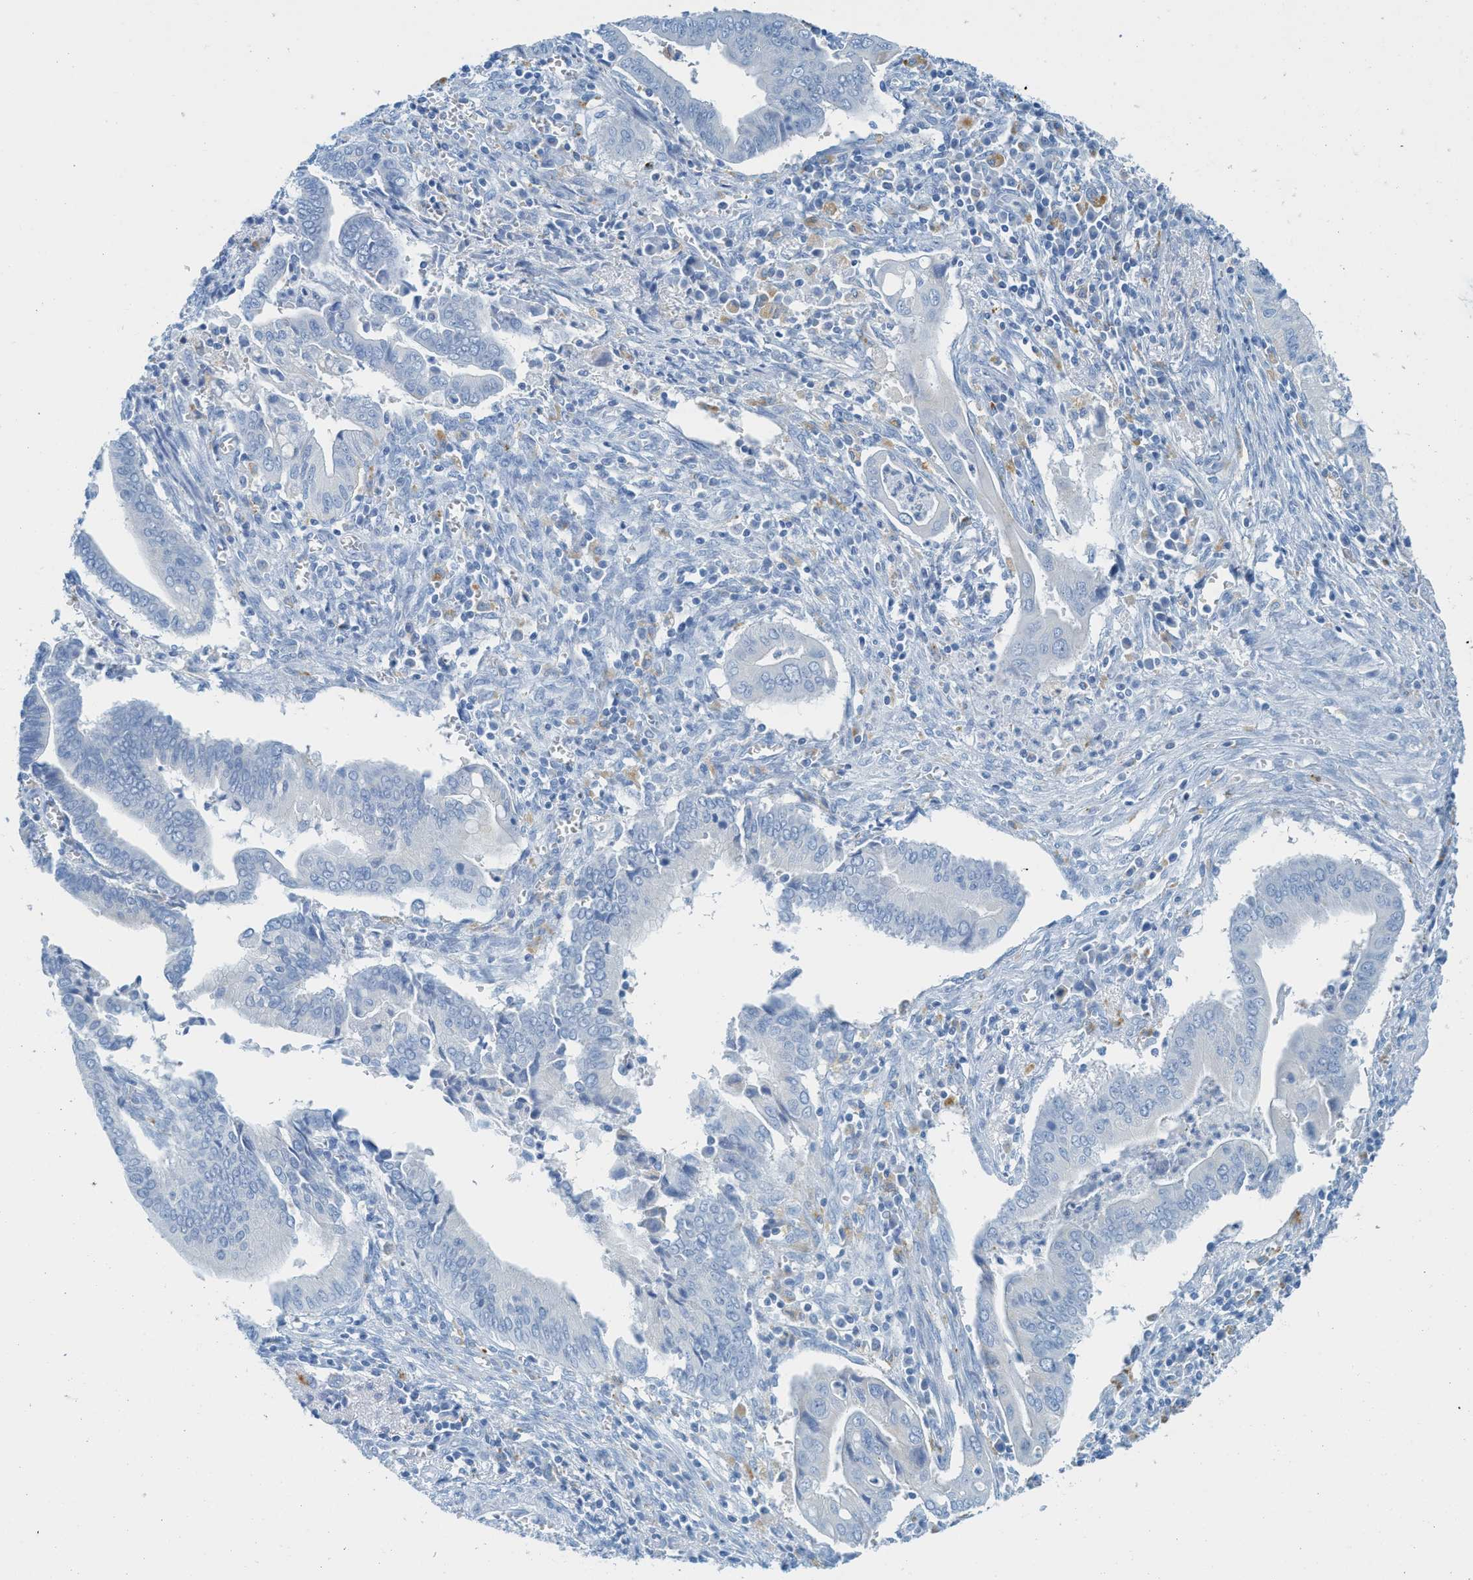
{"staining": {"intensity": "negative", "quantity": "none", "location": "none"}, "tissue": "cervical cancer", "cell_type": "Tumor cells", "image_type": "cancer", "snomed": [{"axis": "morphology", "description": "Adenocarcinoma, NOS"}, {"axis": "topography", "description": "Cervix"}], "caption": "Tumor cells show no significant positivity in cervical adenocarcinoma.", "gene": "C21orf62", "patient": {"sex": "female", "age": 44}}